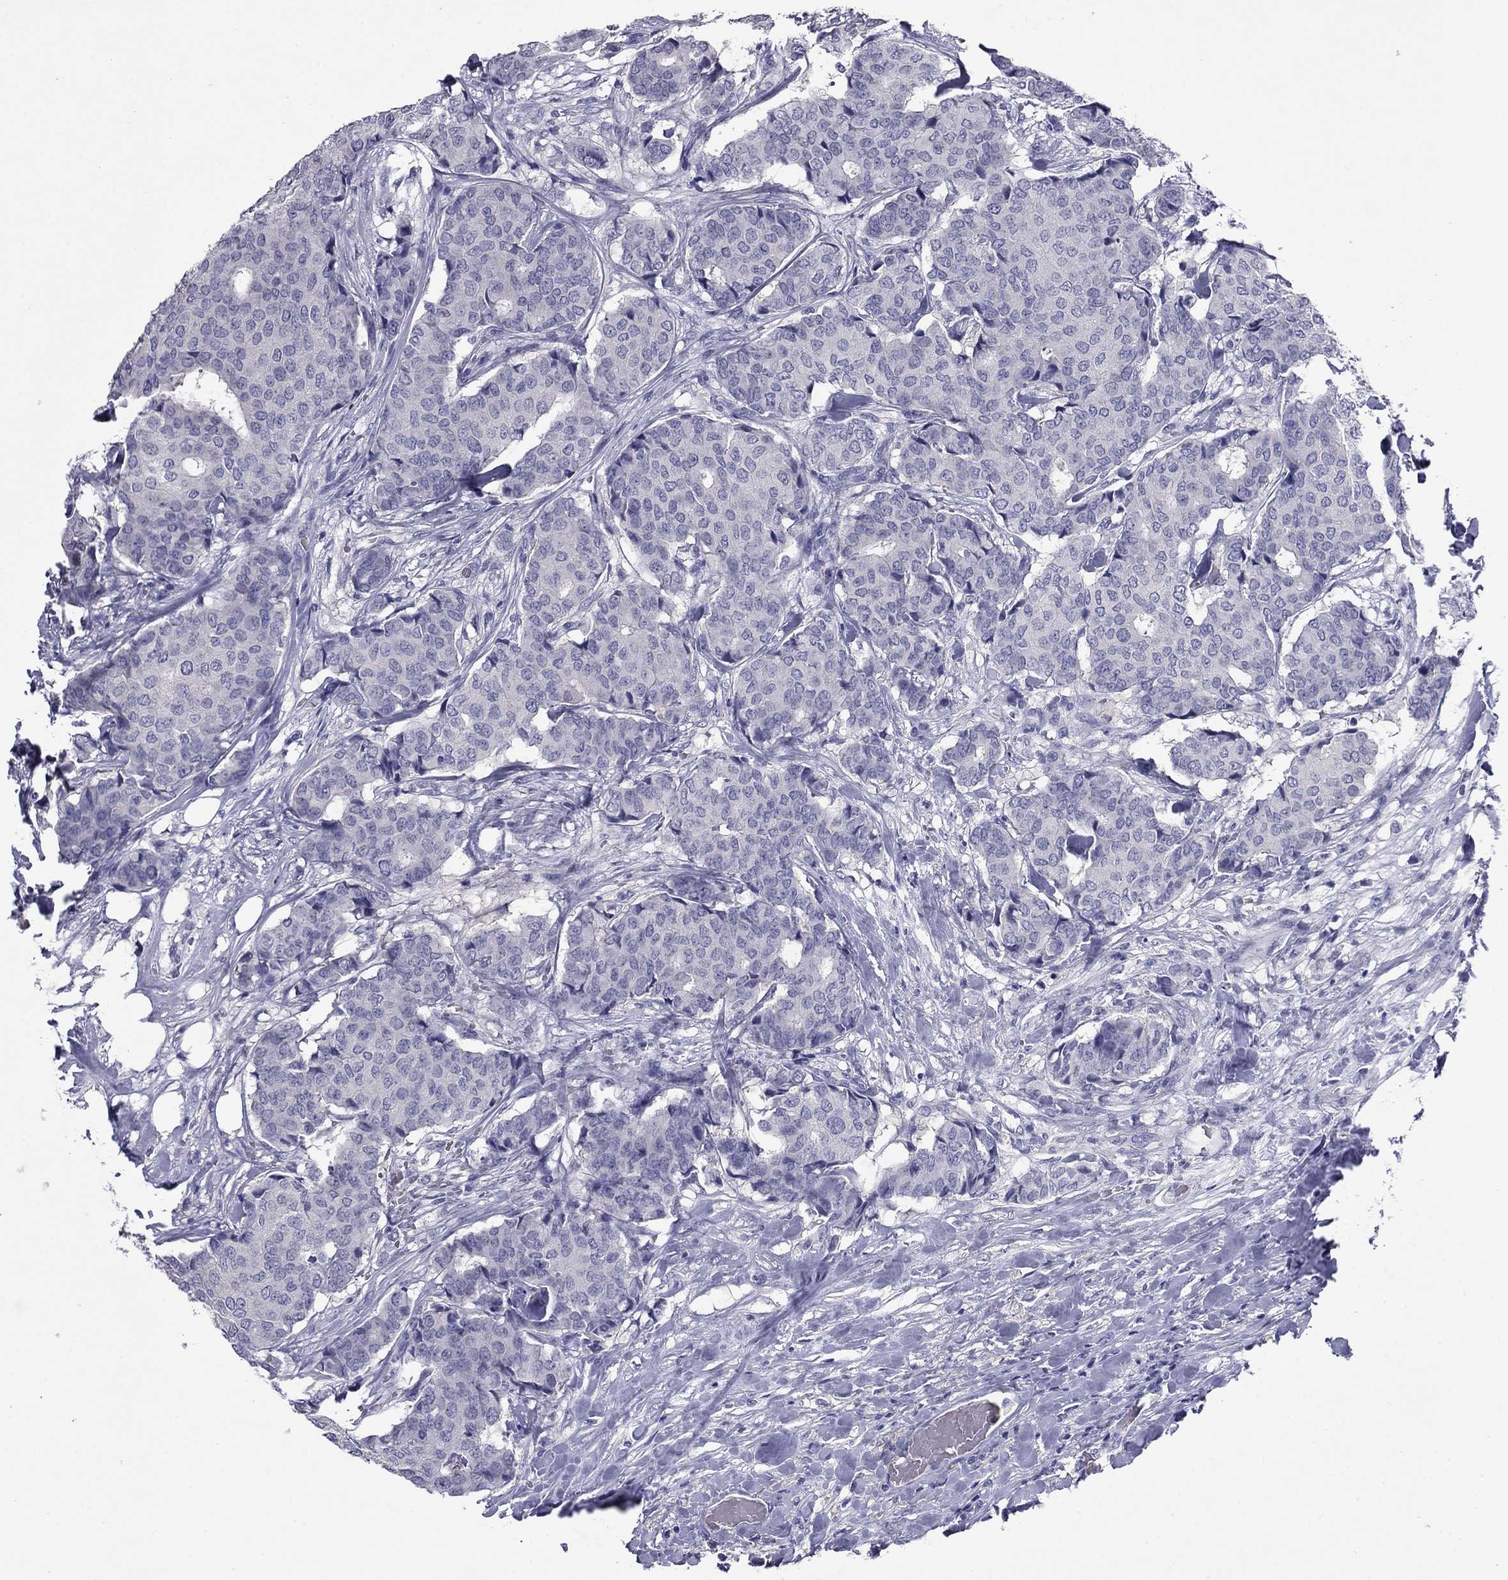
{"staining": {"intensity": "negative", "quantity": "none", "location": "none"}, "tissue": "breast cancer", "cell_type": "Tumor cells", "image_type": "cancer", "snomed": [{"axis": "morphology", "description": "Duct carcinoma"}, {"axis": "topography", "description": "Breast"}], "caption": "Immunohistochemical staining of breast cancer (invasive ductal carcinoma) shows no significant positivity in tumor cells.", "gene": "CFAP119", "patient": {"sex": "female", "age": 75}}